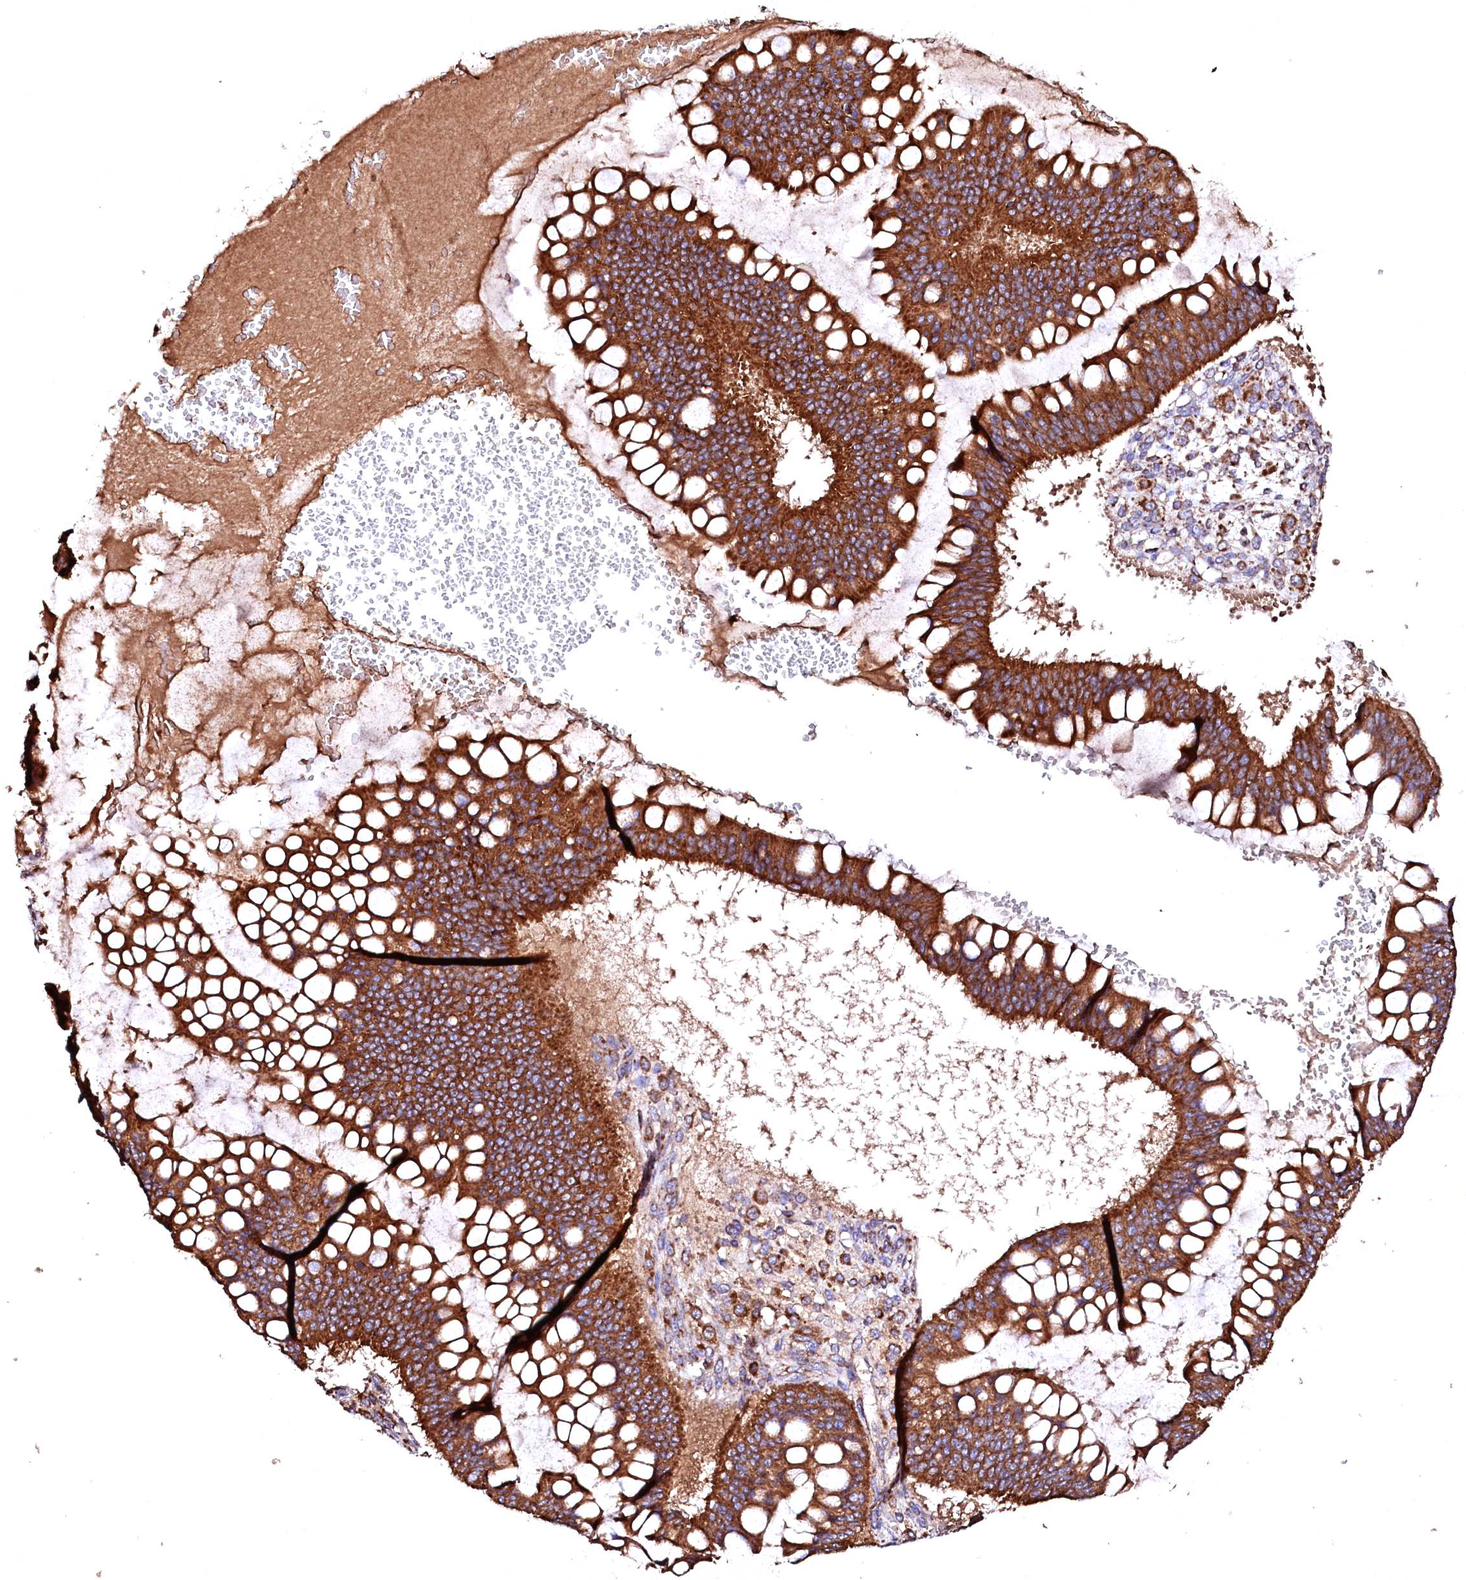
{"staining": {"intensity": "strong", "quantity": ">75%", "location": "cytoplasmic/membranous"}, "tissue": "ovarian cancer", "cell_type": "Tumor cells", "image_type": "cancer", "snomed": [{"axis": "morphology", "description": "Cystadenocarcinoma, mucinous, NOS"}, {"axis": "topography", "description": "Ovary"}], "caption": "A brown stain highlights strong cytoplasmic/membranous expression of a protein in human ovarian cancer (mucinous cystadenocarcinoma) tumor cells.", "gene": "ST3GAL1", "patient": {"sex": "female", "age": 73}}